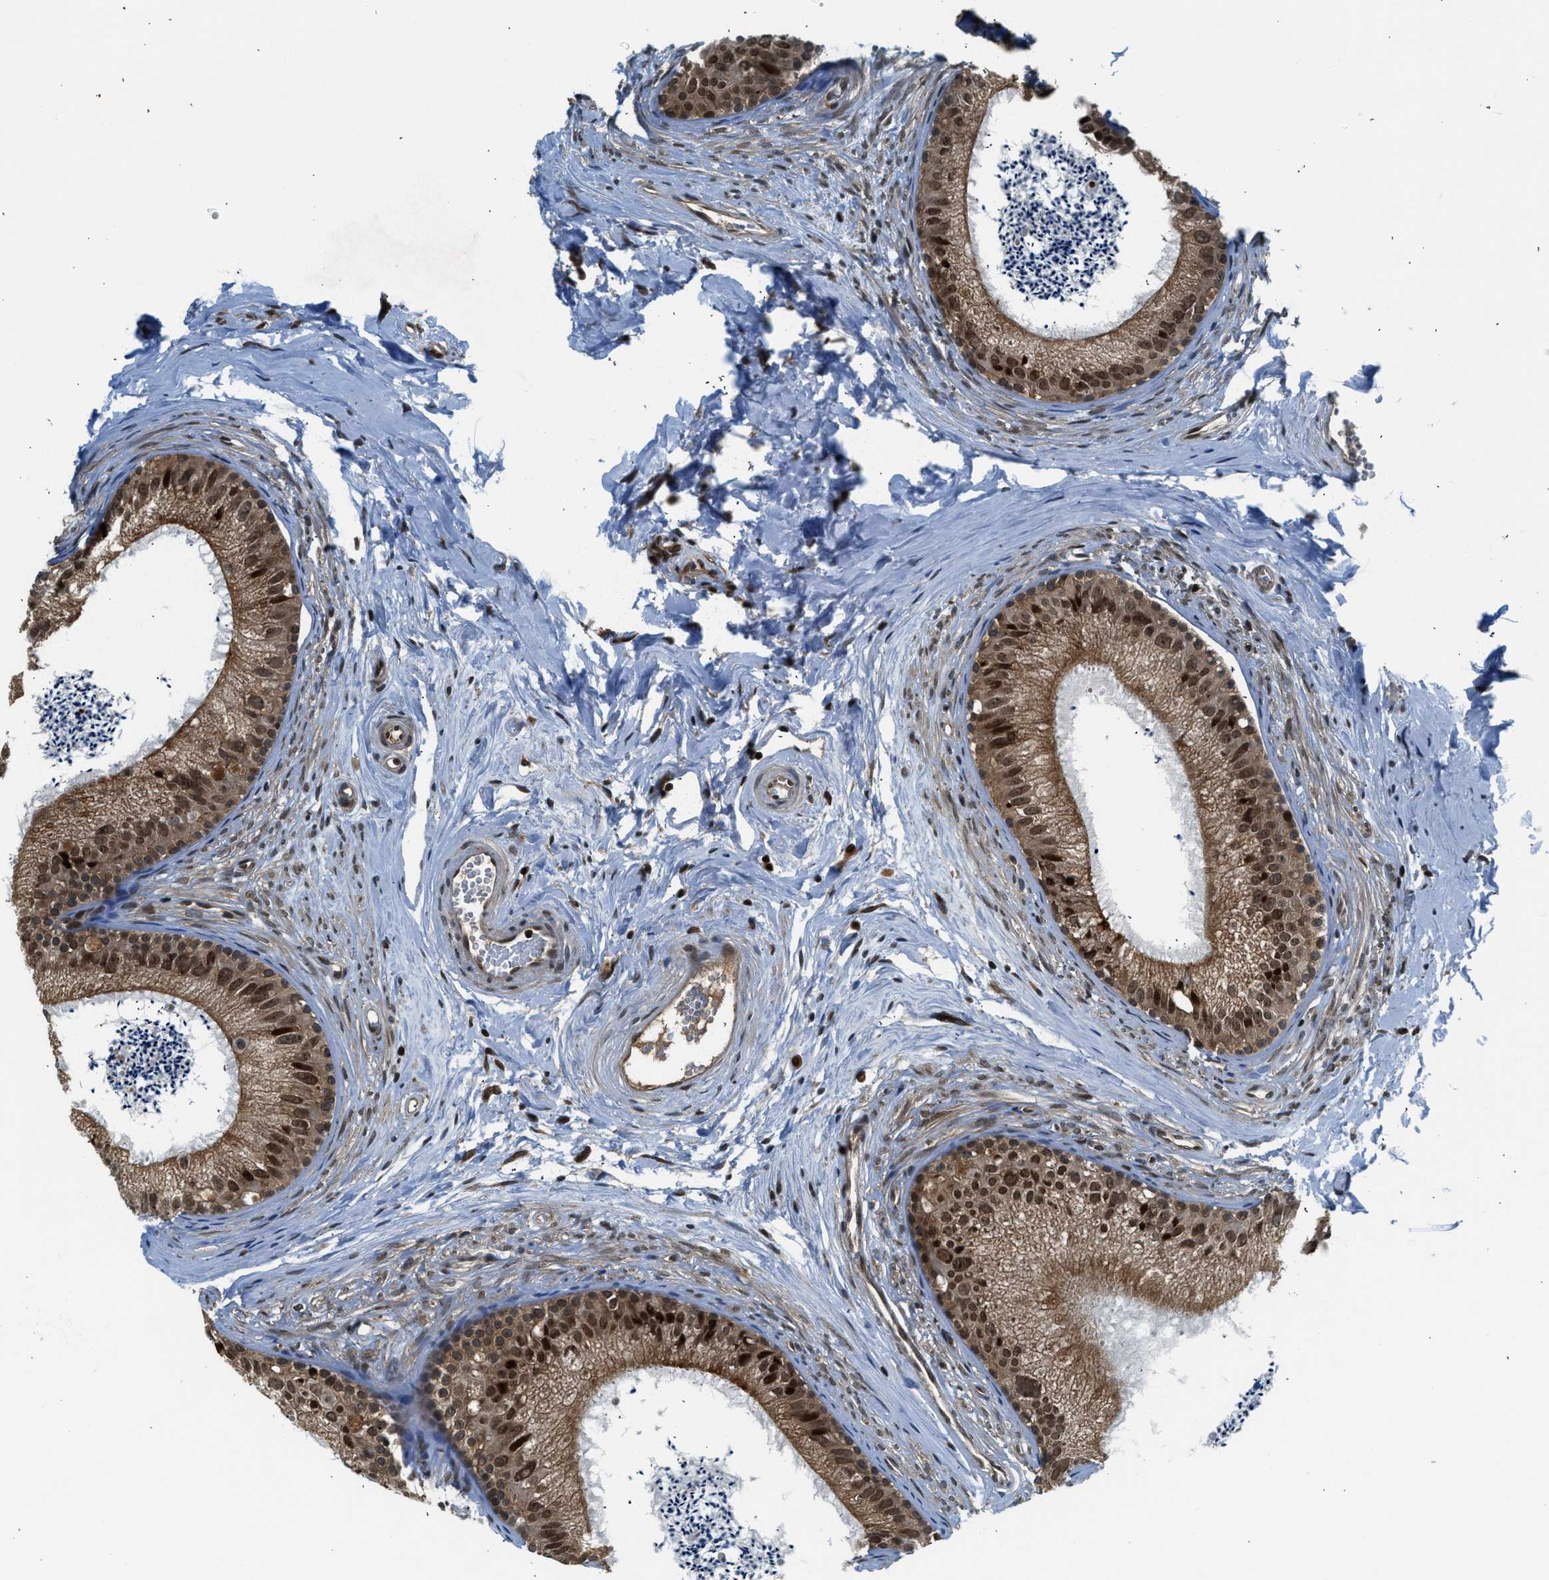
{"staining": {"intensity": "moderate", "quantity": ">75%", "location": "cytoplasmic/membranous,nuclear"}, "tissue": "epididymis", "cell_type": "Glandular cells", "image_type": "normal", "snomed": [{"axis": "morphology", "description": "Normal tissue, NOS"}, {"axis": "topography", "description": "Epididymis"}], "caption": "Moderate cytoplasmic/membranous,nuclear staining is seen in approximately >75% of glandular cells in unremarkable epididymis. Nuclei are stained in blue.", "gene": "RETREG3", "patient": {"sex": "male", "age": 56}}